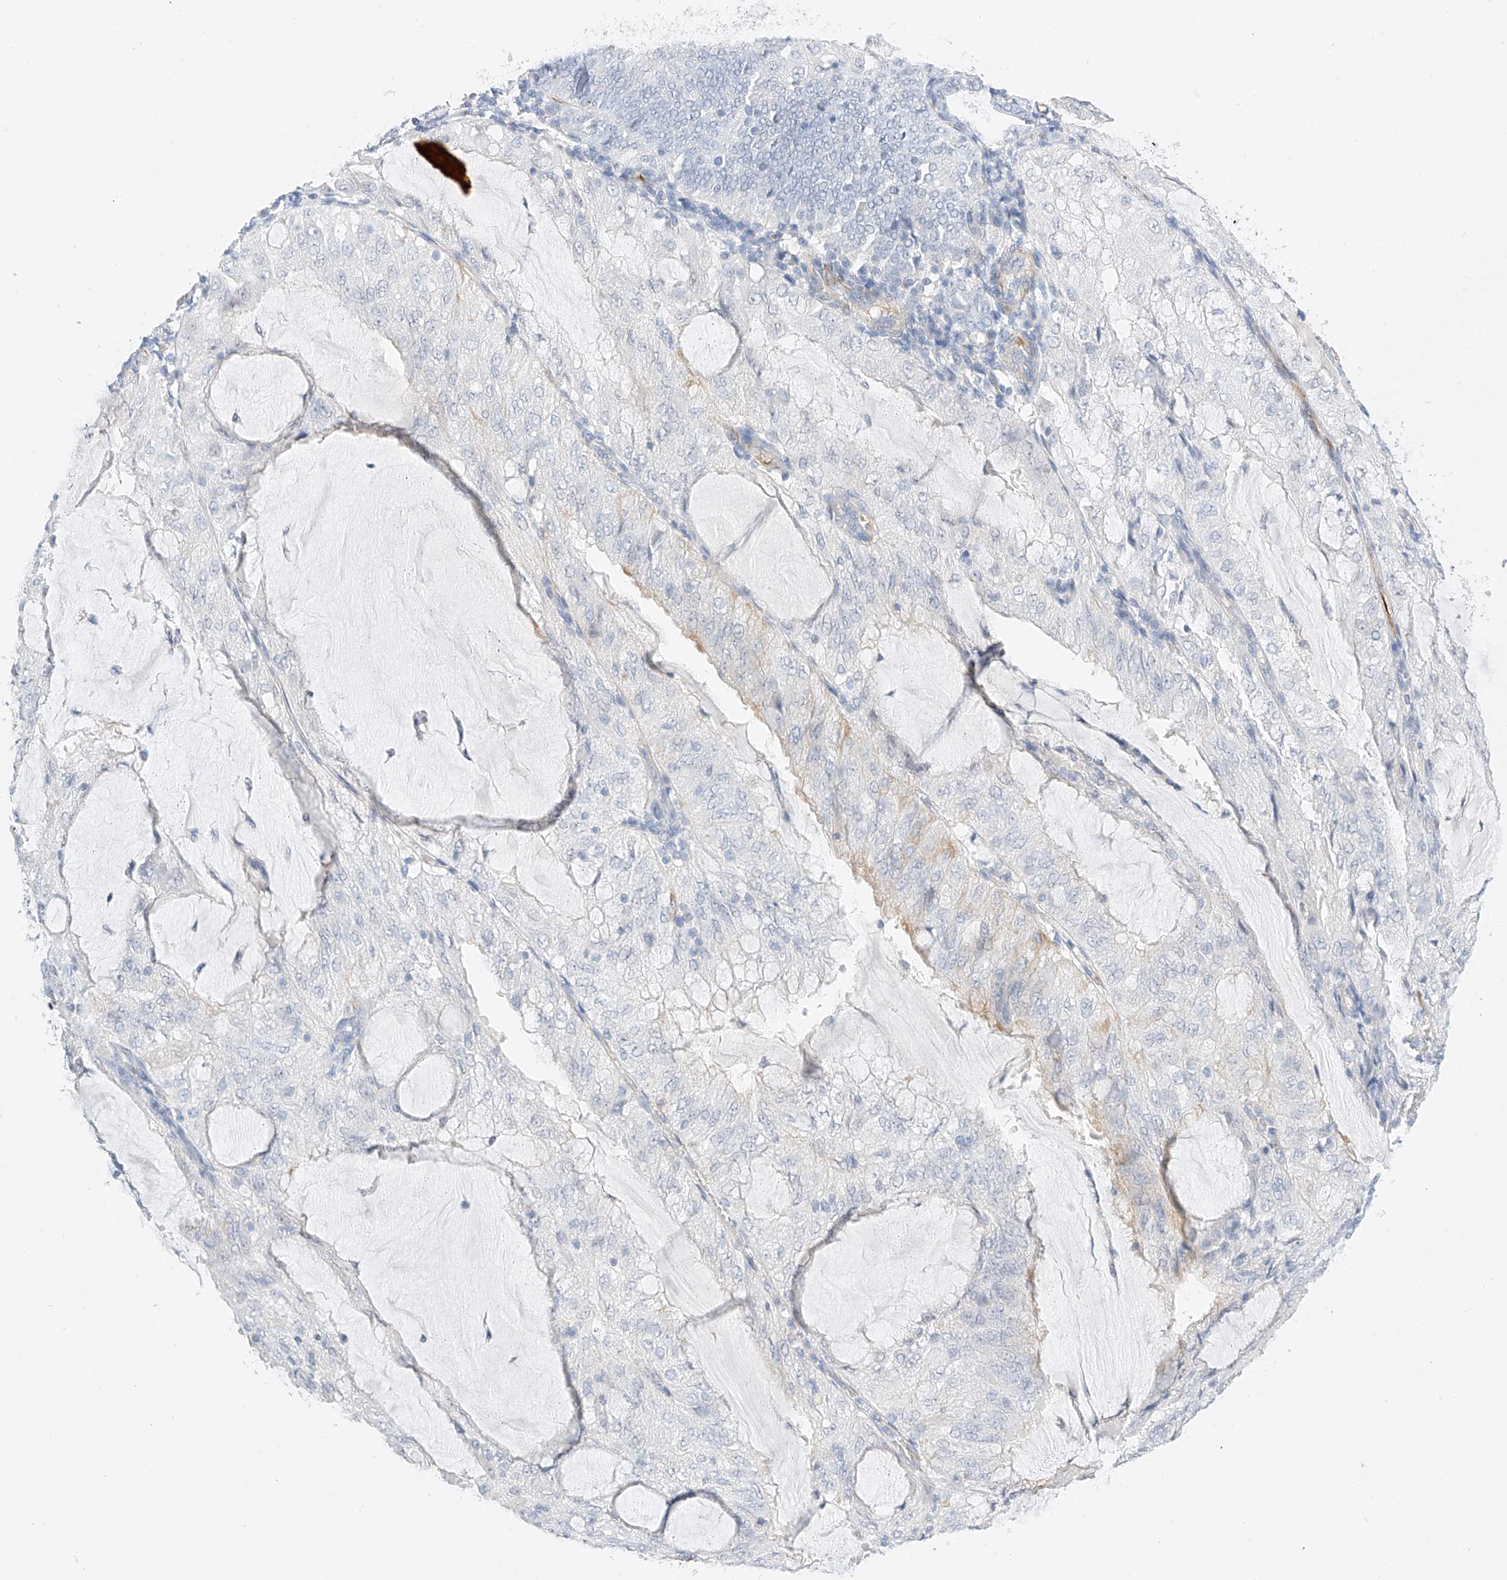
{"staining": {"intensity": "negative", "quantity": "none", "location": "none"}, "tissue": "endometrial cancer", "cell_type": "Tumor cells", "image_type": "cancer", "snomed": [{"axis": "morphology", "description": "Adenocarcinoma, NOS"}, {"axis": "topography", "description": "Endometrium"}], "caption": "Endometrial cancer was stained to show a protein in brown. There is no significant expression in tumor cells.", "gene": "CDCP2", "patient": {"sex": "female", "age": 81}}